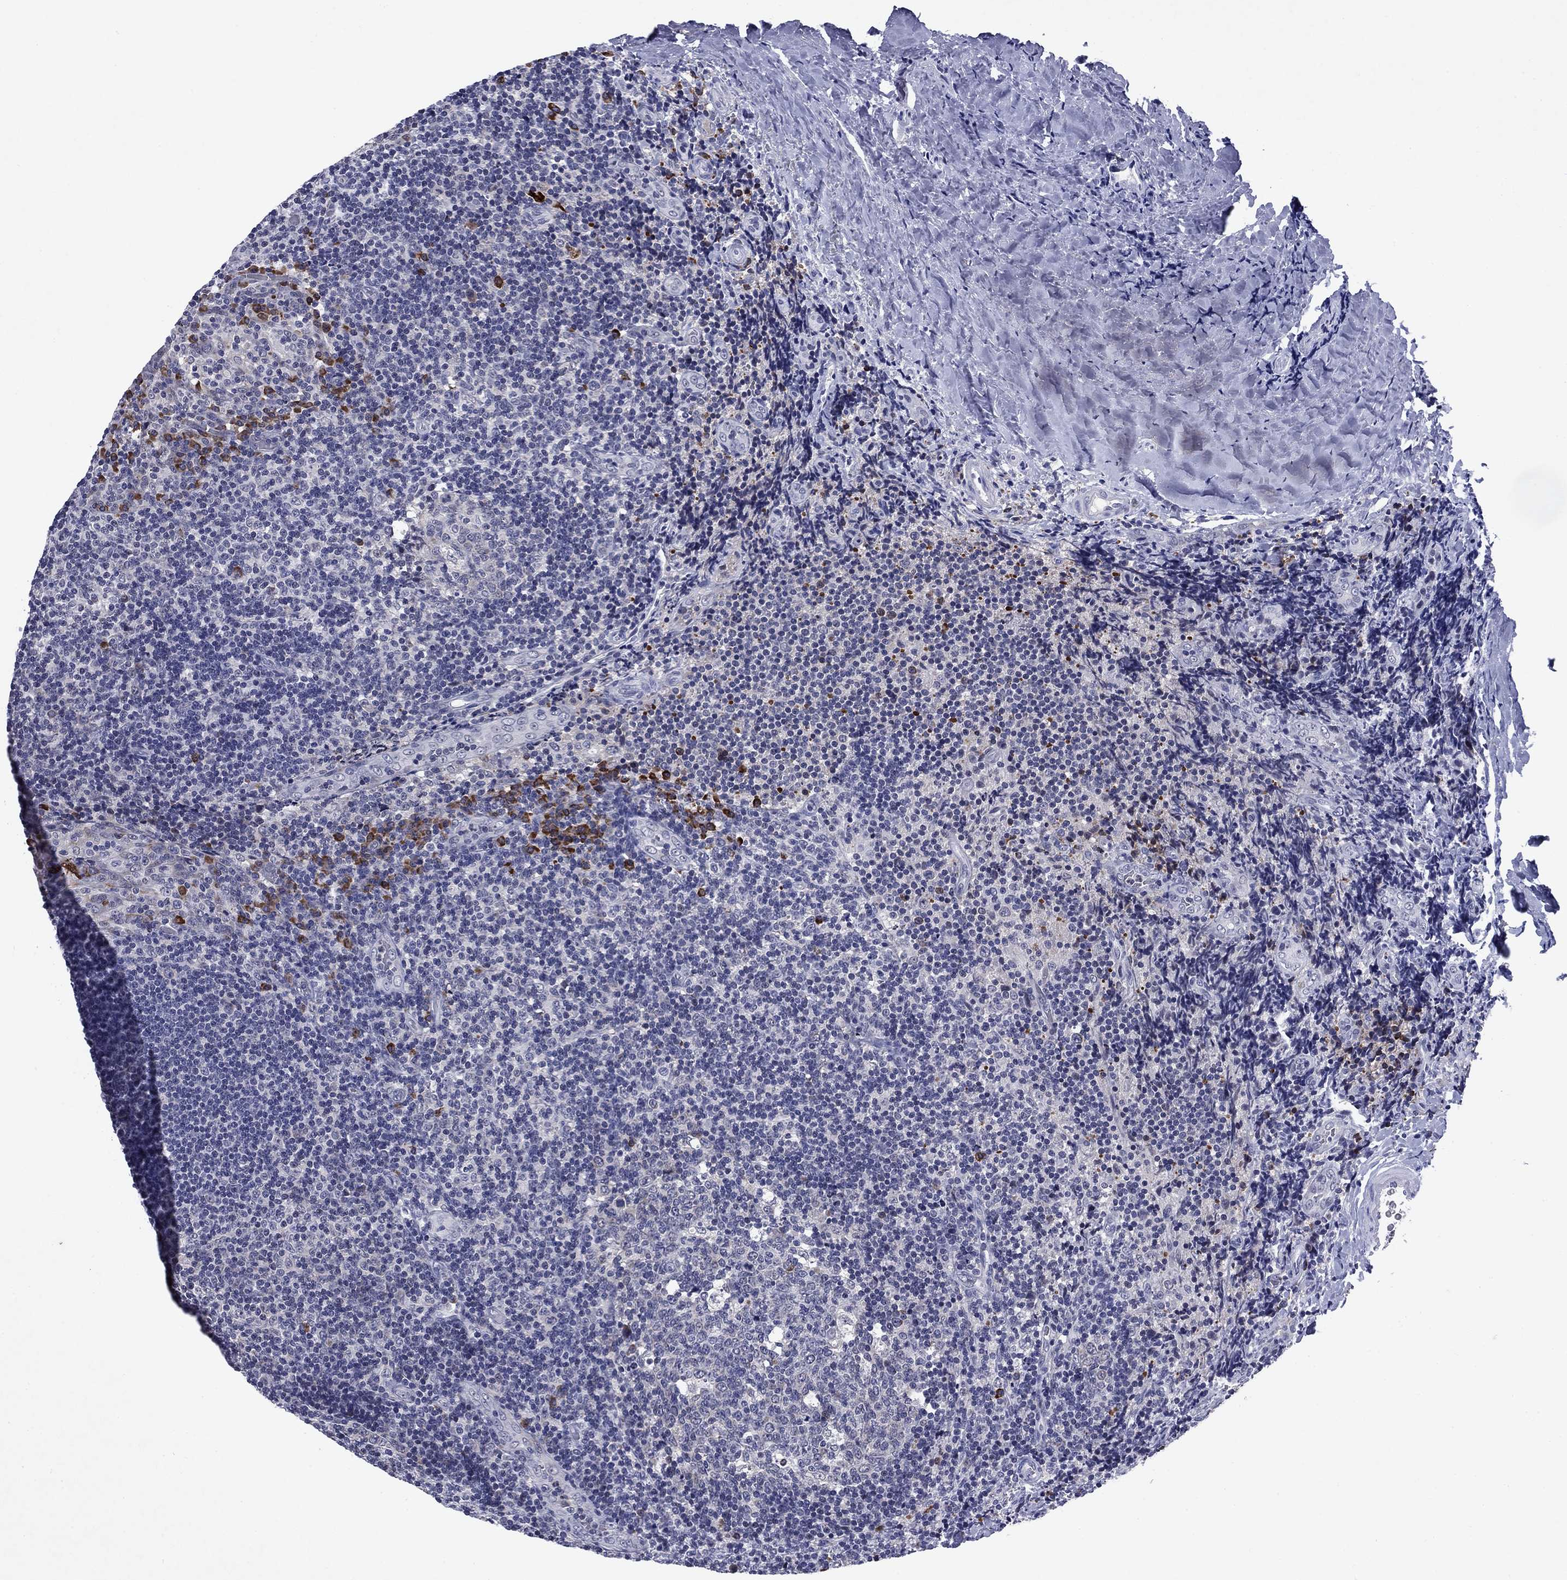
{"staining": {"intensity": "moderate", "quantity": "<25%", "location": "cytoplasmic/membranous"}, "tissue": "tonsil", "cell_type": "Germinal center cells", "image_type": "normal", "snomed": [{"axis": "morphology", "description": "Normal tissue, NOS"}, {"axis": "topography", "description": "Tonsil"}], "caption": "The histopathology image displays staining of benign tonsil, revealing moderate cytoplasmic/membranous protein expression (brown color) within germinal center cells.", "gene": "ECM1", "patient": {"sex": "male", "age": 17}}